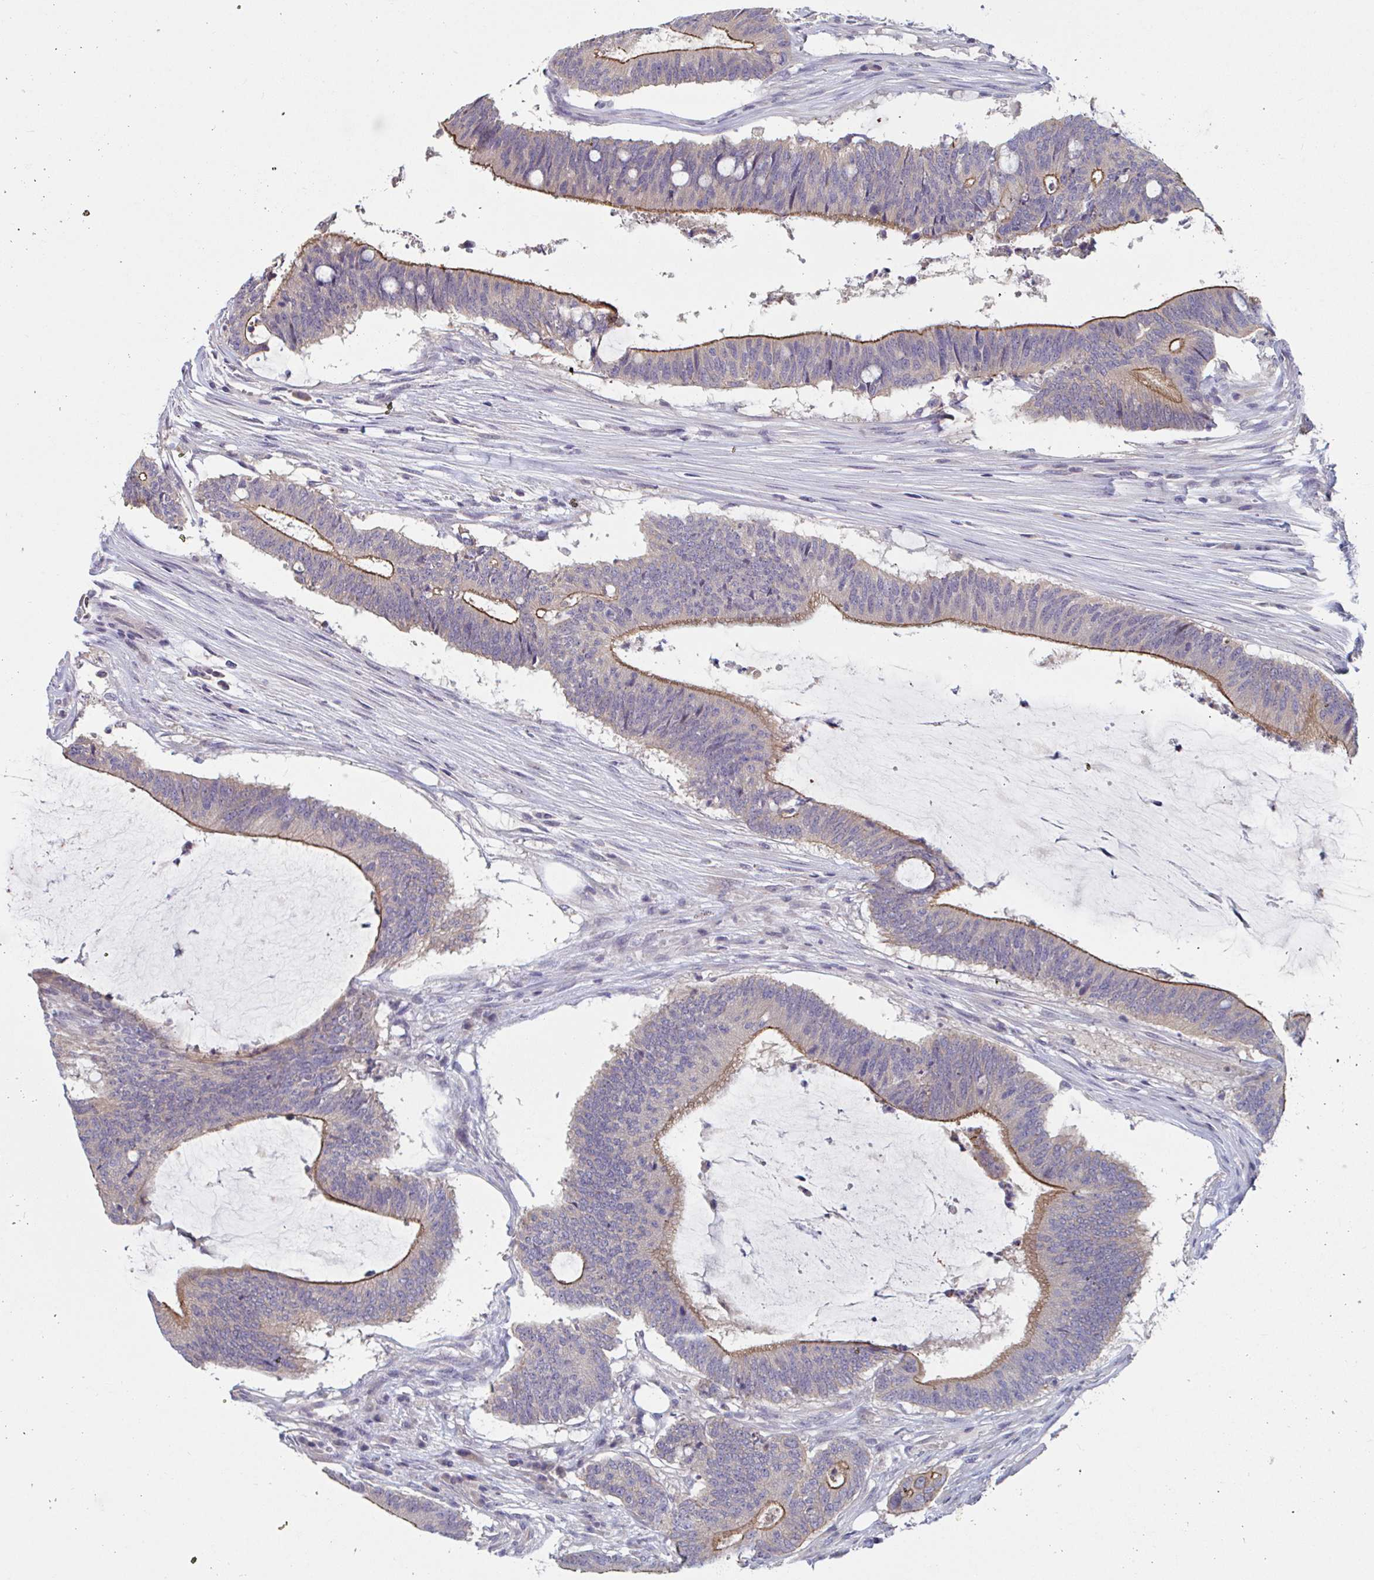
{"staining": {"intensity": "moderate", "quantity": "25%-75%", "location": "cytoplasmic/membranous"}, "tissue": "colorectal cancer", "cell_type": "Tumor cells", "image_type": "cancer", "snomed": [{"axis": "morphology", "description": "Adenocarcinoma, NOS"}, {"axis": "topography", "description": "Colon"}], "caption": "Human colorectal cancer (adenocarcinoma) stained for a protein (brown) demonstrates moderate cytoplasmic/membranous positive positivity in approximately 25%-75% of tumor cells.", "gene": "UNKL", "patient": {"sex": "female", "age": 43}}